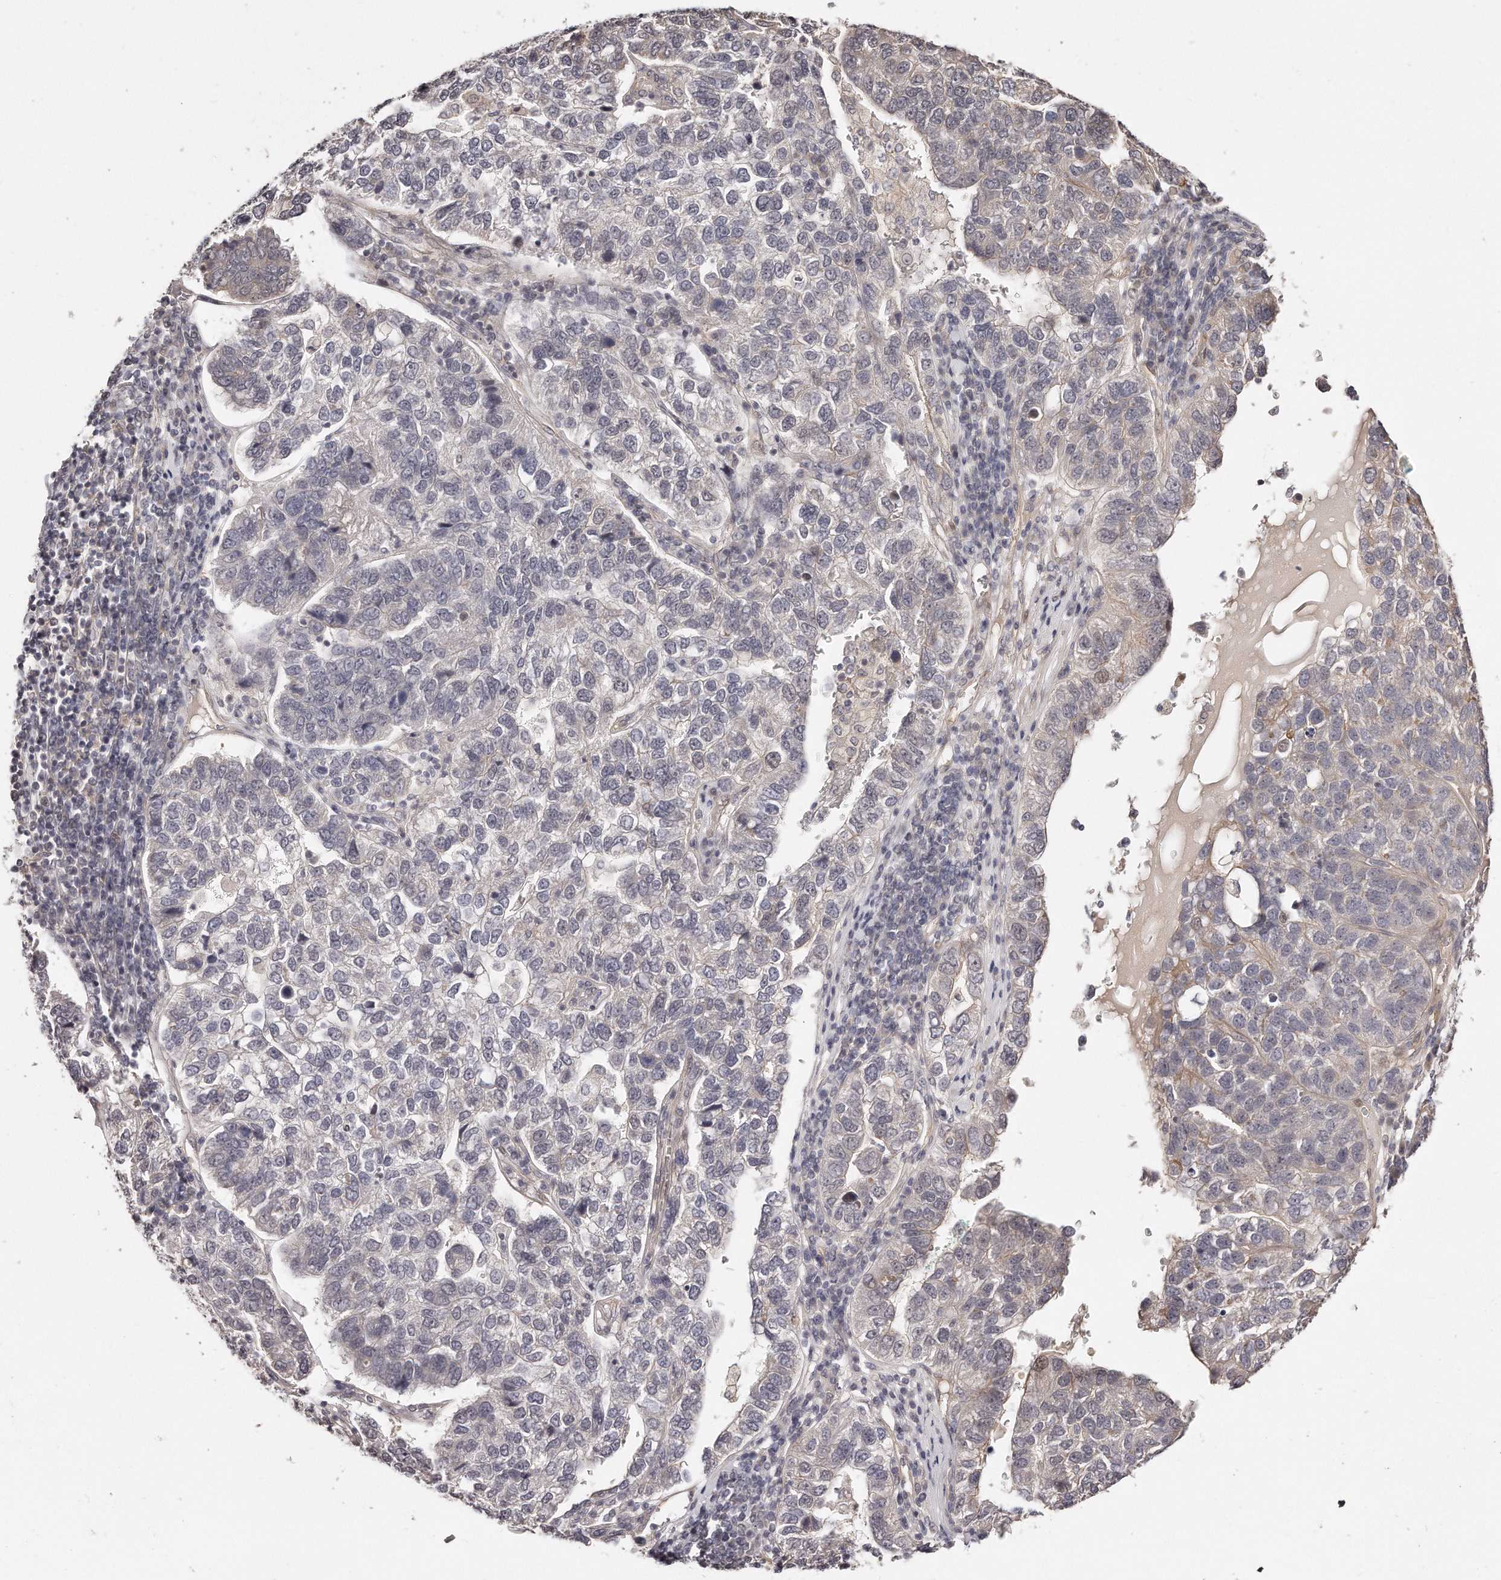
{"staining": {"intensity": "negative", "quantity": "none", "location": "none"}, "tissue": "pancreatic cancer", "cell_type": "Tumor cells", "image_type": "cancer", "snomed": [{"axis": "morphology", "description": "Adenocarcinoma, NOS"}, {"axis": "topography", "description": "Pancreas"}], "caption": "This is an IHC histopathology image of human adenocarcinoma (pancreatic). There is no positivity in tumor cells.", "gene": "CASZ1", "patient": {"sex": "female", "age": 61}}